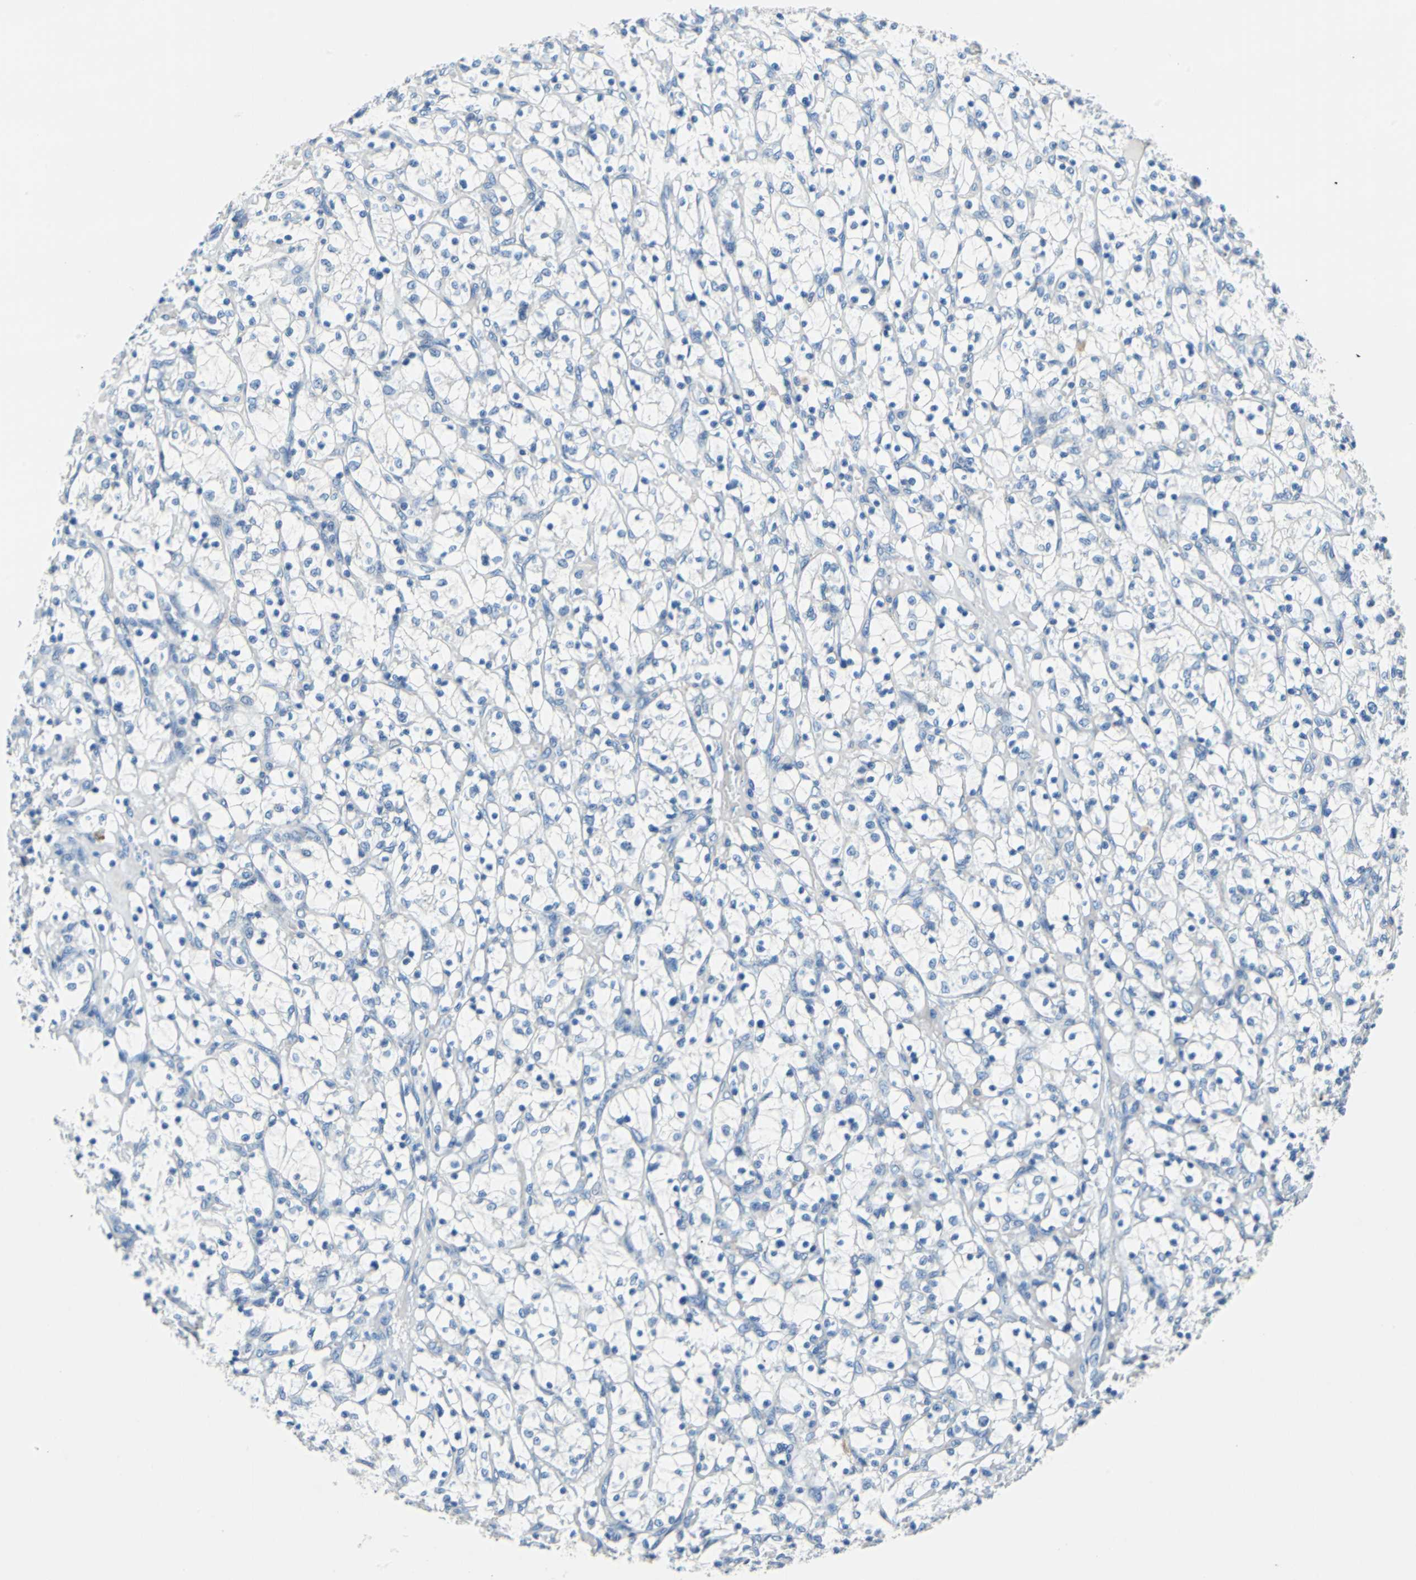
{"staining": {"intensity": "negative", "quantity": "none", "location": "none"}, "tissue": "renal cancer", "cell_type": "Tumor cells", "image_type": "cancer", "snomed": [{"axis": "morphology", "description": "Adenocarcinoma, NOS"}, {"axis": "topography", "description": "Kidney"}], "caption": "Immunohistochemical staining of human renal cancer shows no significant positivity in tumor cells. (Brightfield microscopy of DAB (3,3'-diaminobenzidine) immunohistochemistry (IHC) at high magnification).", "gene": "TEX264", "patient": {"sex": "female", "age": 69}}